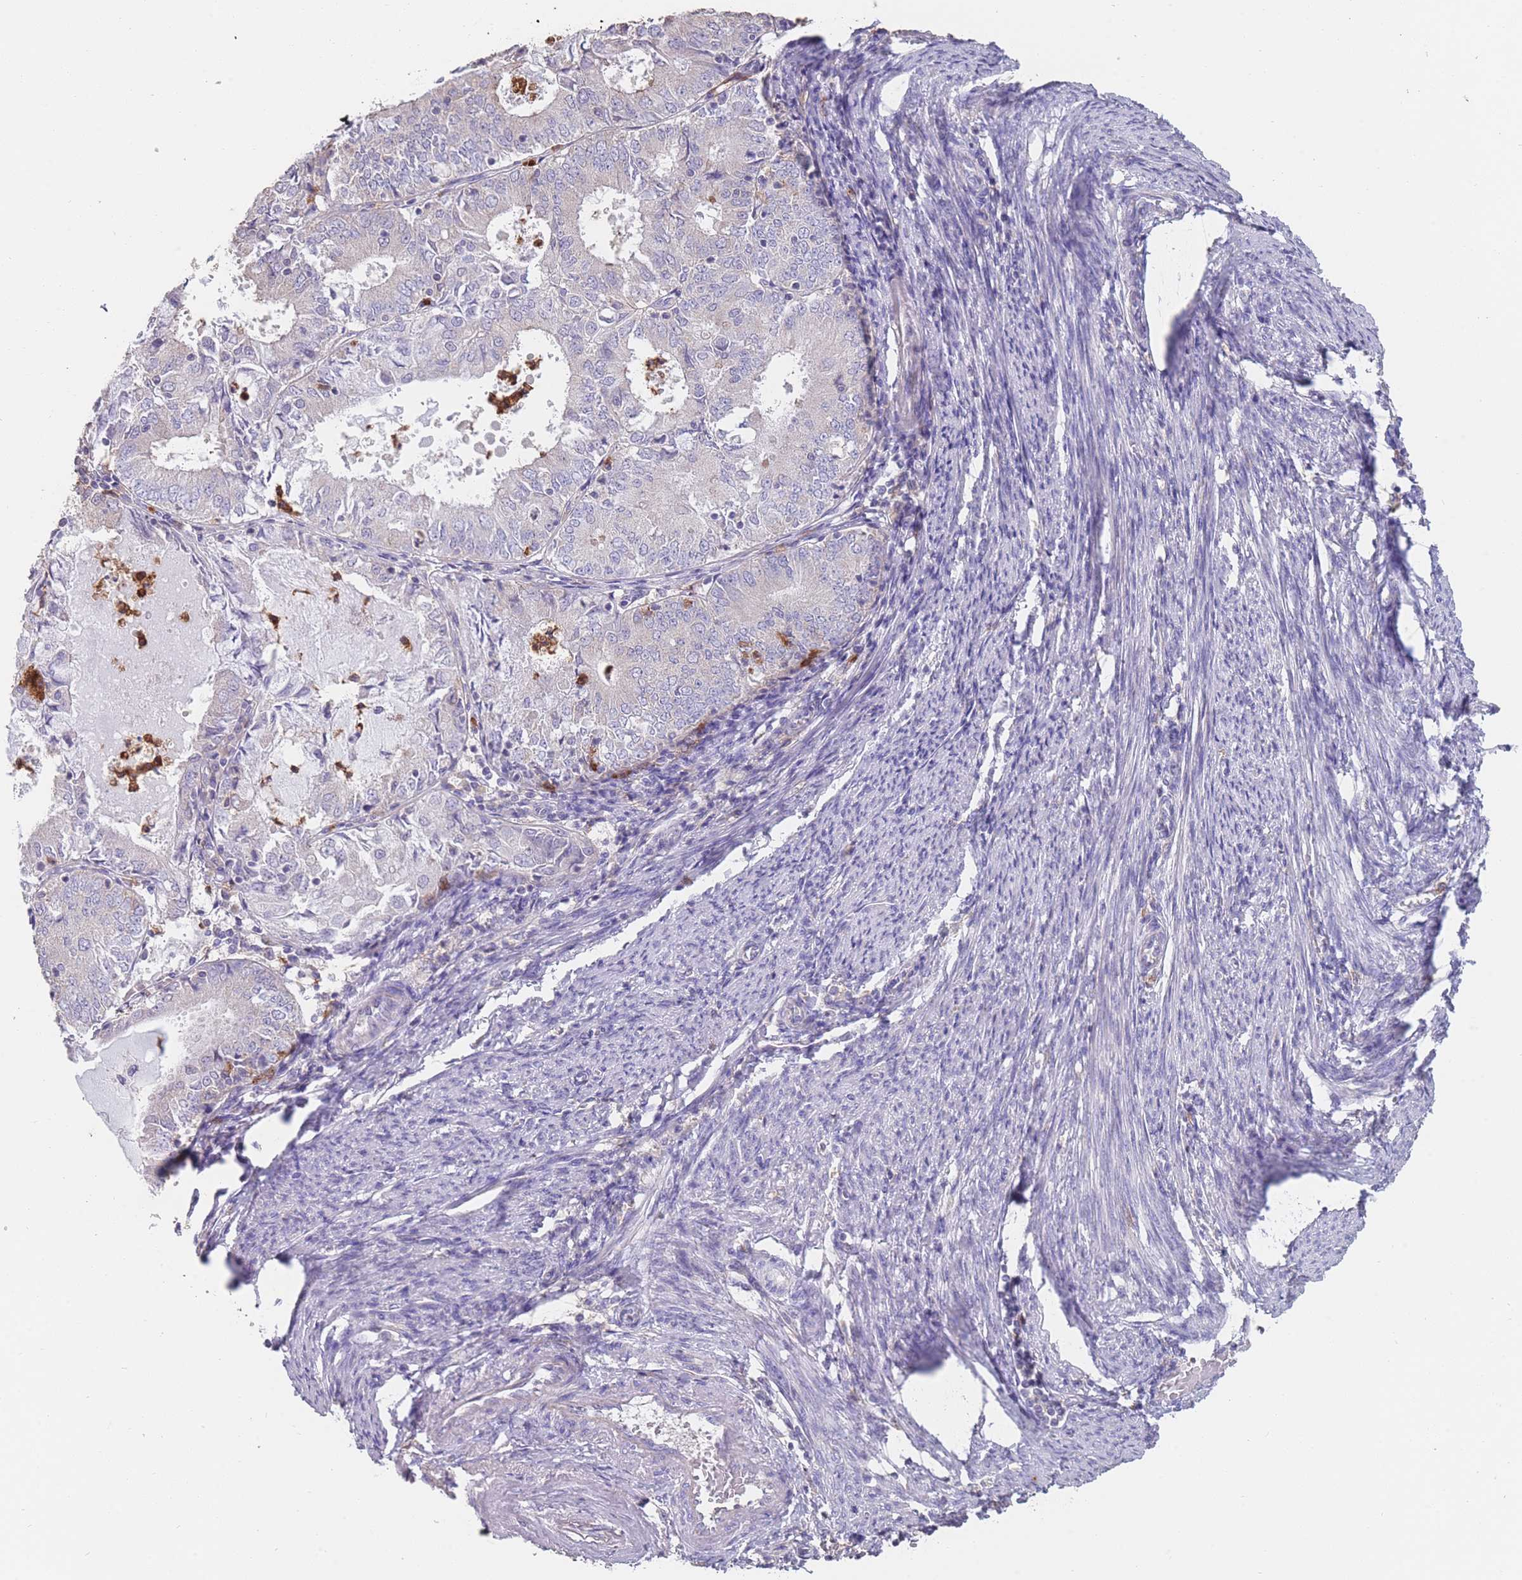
{"staining": {"intensity": "negative", "quantity": "none", "location": "none"}, "tissue": "endometrial cancer", "cell_type": "Tumor cells", "image_type": "cancer", "snomed": [{"axis": "morphology", "description": "Adenocarcinoma, NOS"}, {"axis": "topography", "description": "Endometrium"}], "caption": "Endometrial adenocarcinoma was stained to show a protein in brown. There is no significant expression in tumor cells.", "gene": "CLEC12A", "patient": {"sex": "female", "age": 57}}